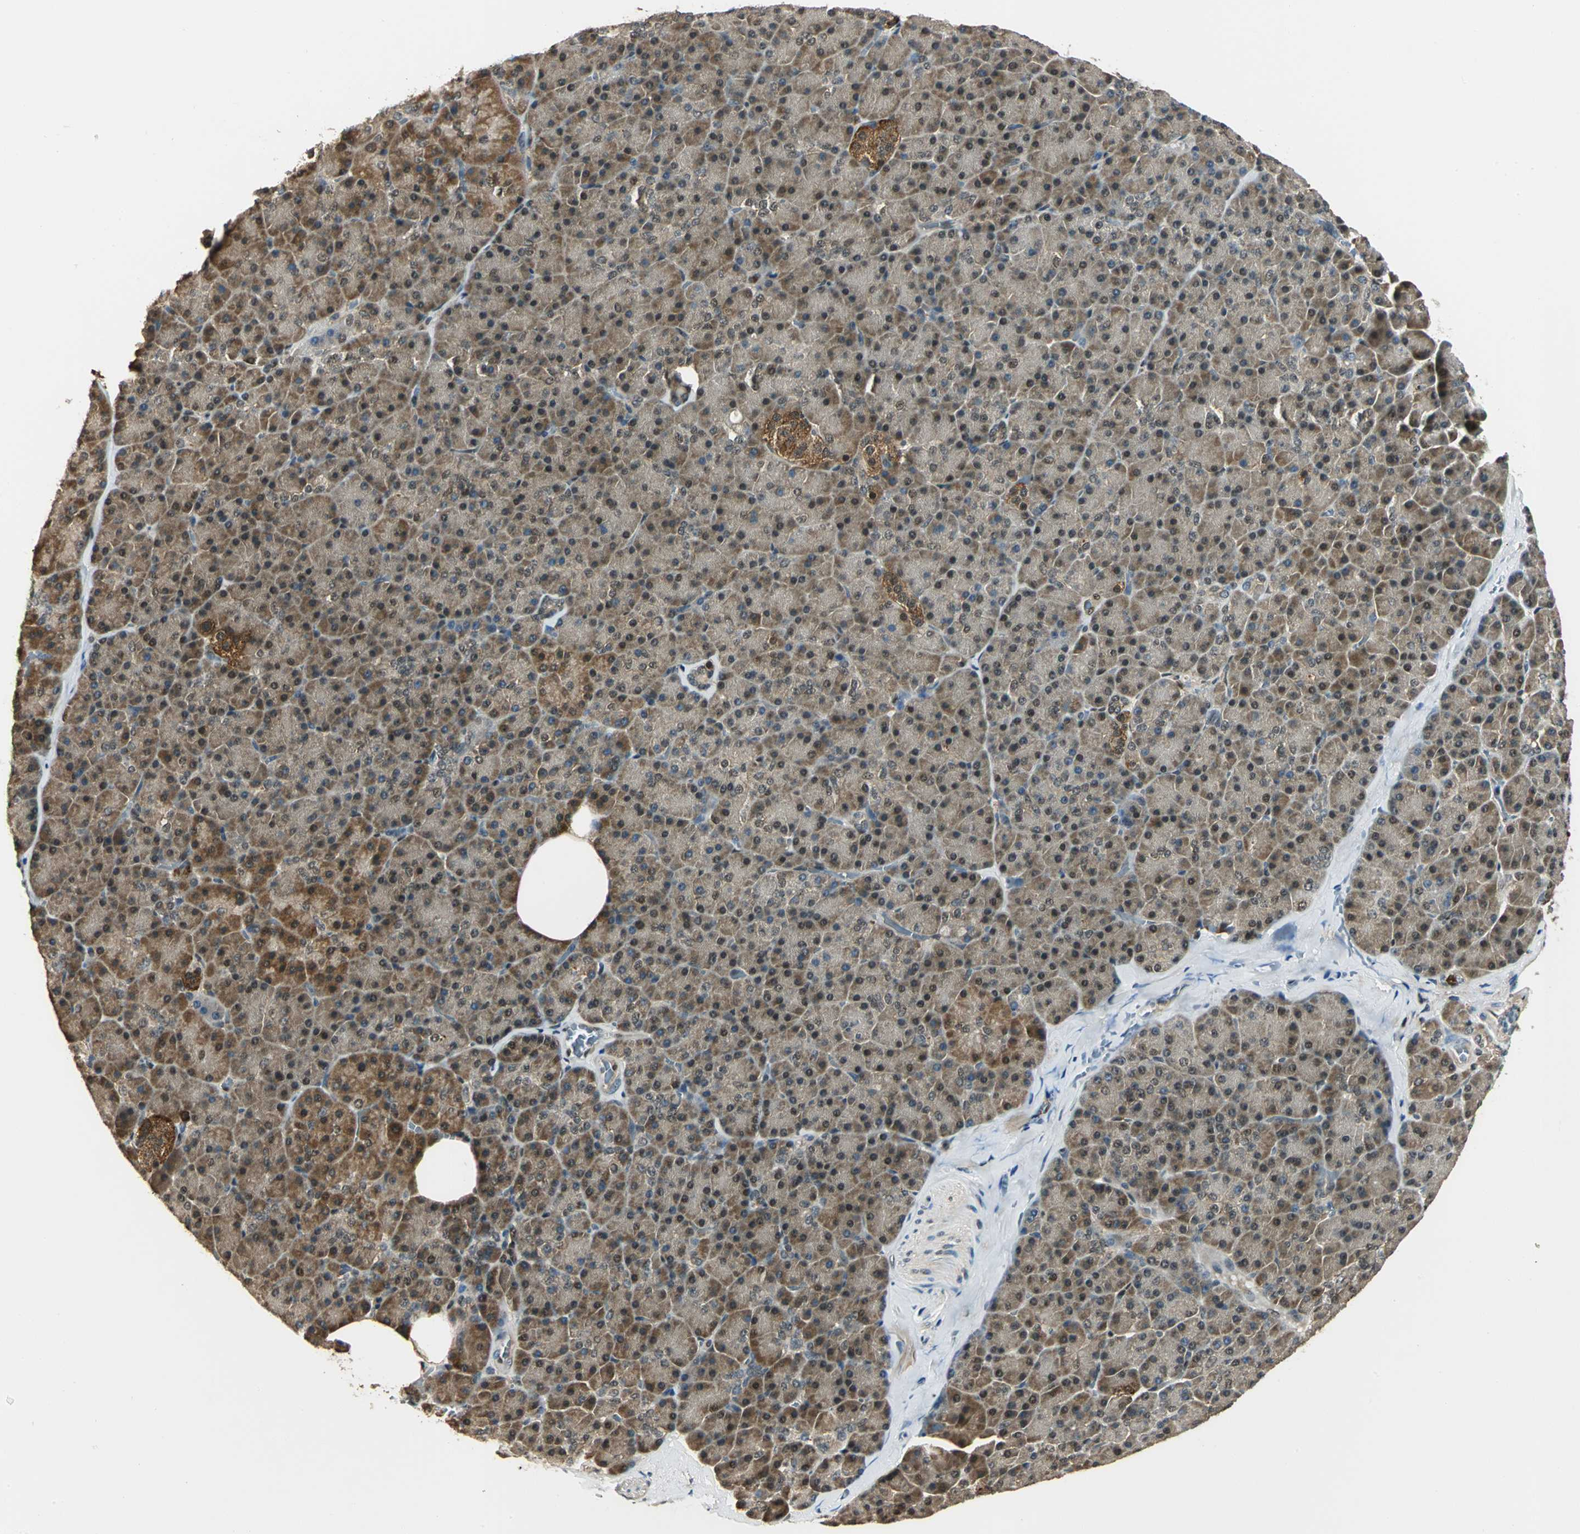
{"staining": {"intensity": "moderate", "quantity": ">75%", "location": "cytoplasmic/membranous,nuclear"}, "tissue": "pancreas", "cell_type": "Exocrine glandular cells", "image_type": "normal", "snomed": [{"axis": "morphology", "description": "Normal tissue, NOS"}, {"axis": "topography", "description": "Pancreas"}], "caption": "Immunohistochemistry (IHC) image of normal human pancreas stained for a protein (brown), which exhibits medium levels of moderate cytoplasmic/membranous,nuclear expression in approximately >75% of exocrine glandular cells.", "gene": "PPP1R13L", "patient": {"sex": "female", "age": 35}}